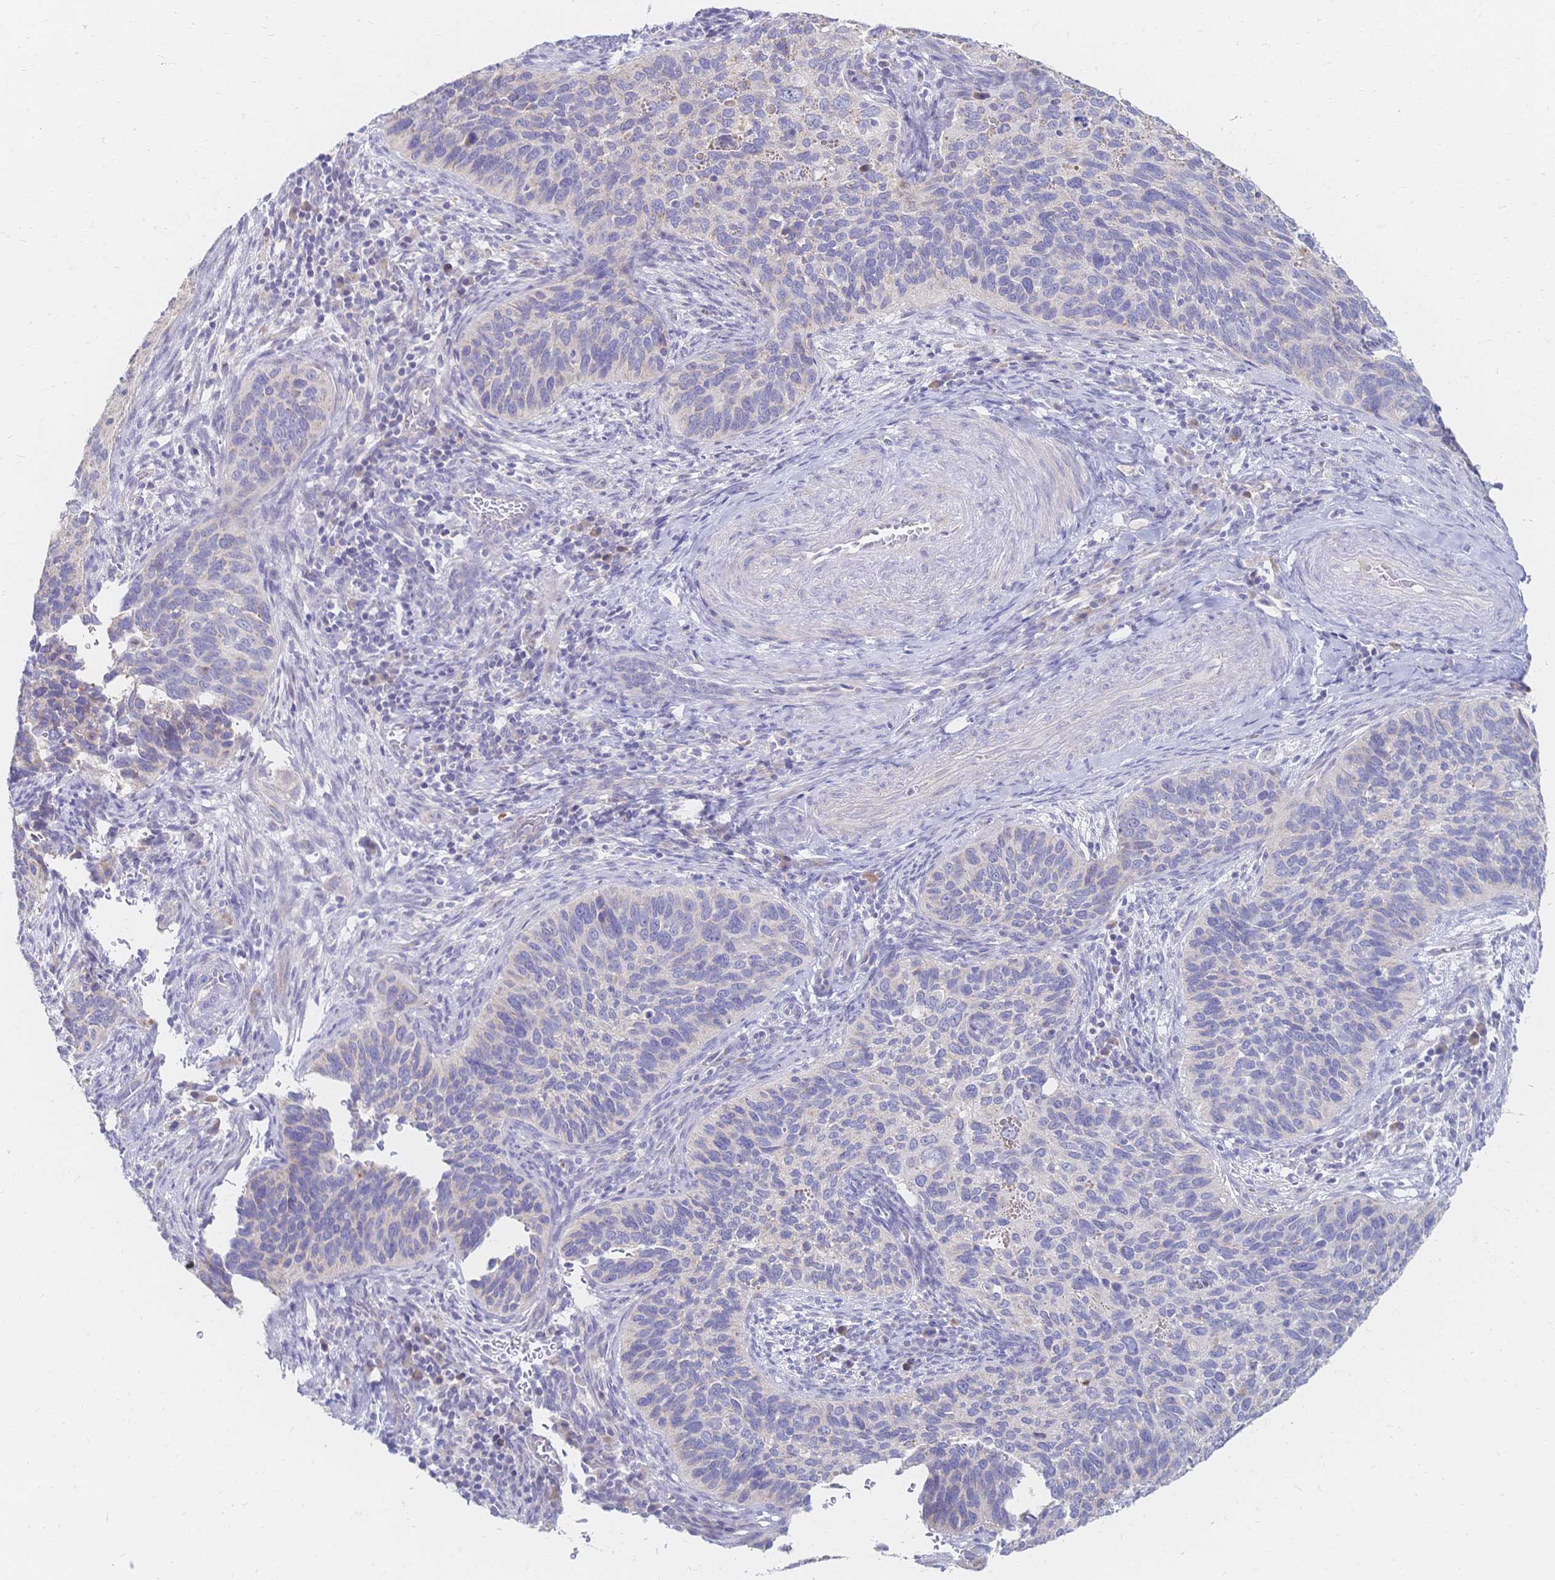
{"staining": {"intensity": "negative", "quantity": "none", "location": "none"}, "tissue": "cervical cancer", "cell_type": "Tumor cells", "image_type": "cancer", "snomed": [{"axis": "morphology", "description": "Squamous cell carcinoma, NOS"}, {"axis": "topography", "description": "Cervix"}], "caption": "Human cervical cancer stained for a protein using immunohistochemistry (IHC) shows no staining in tumor cells.", "gene": "VWC2L", "patient": {"sex": "female", "age": 51}}